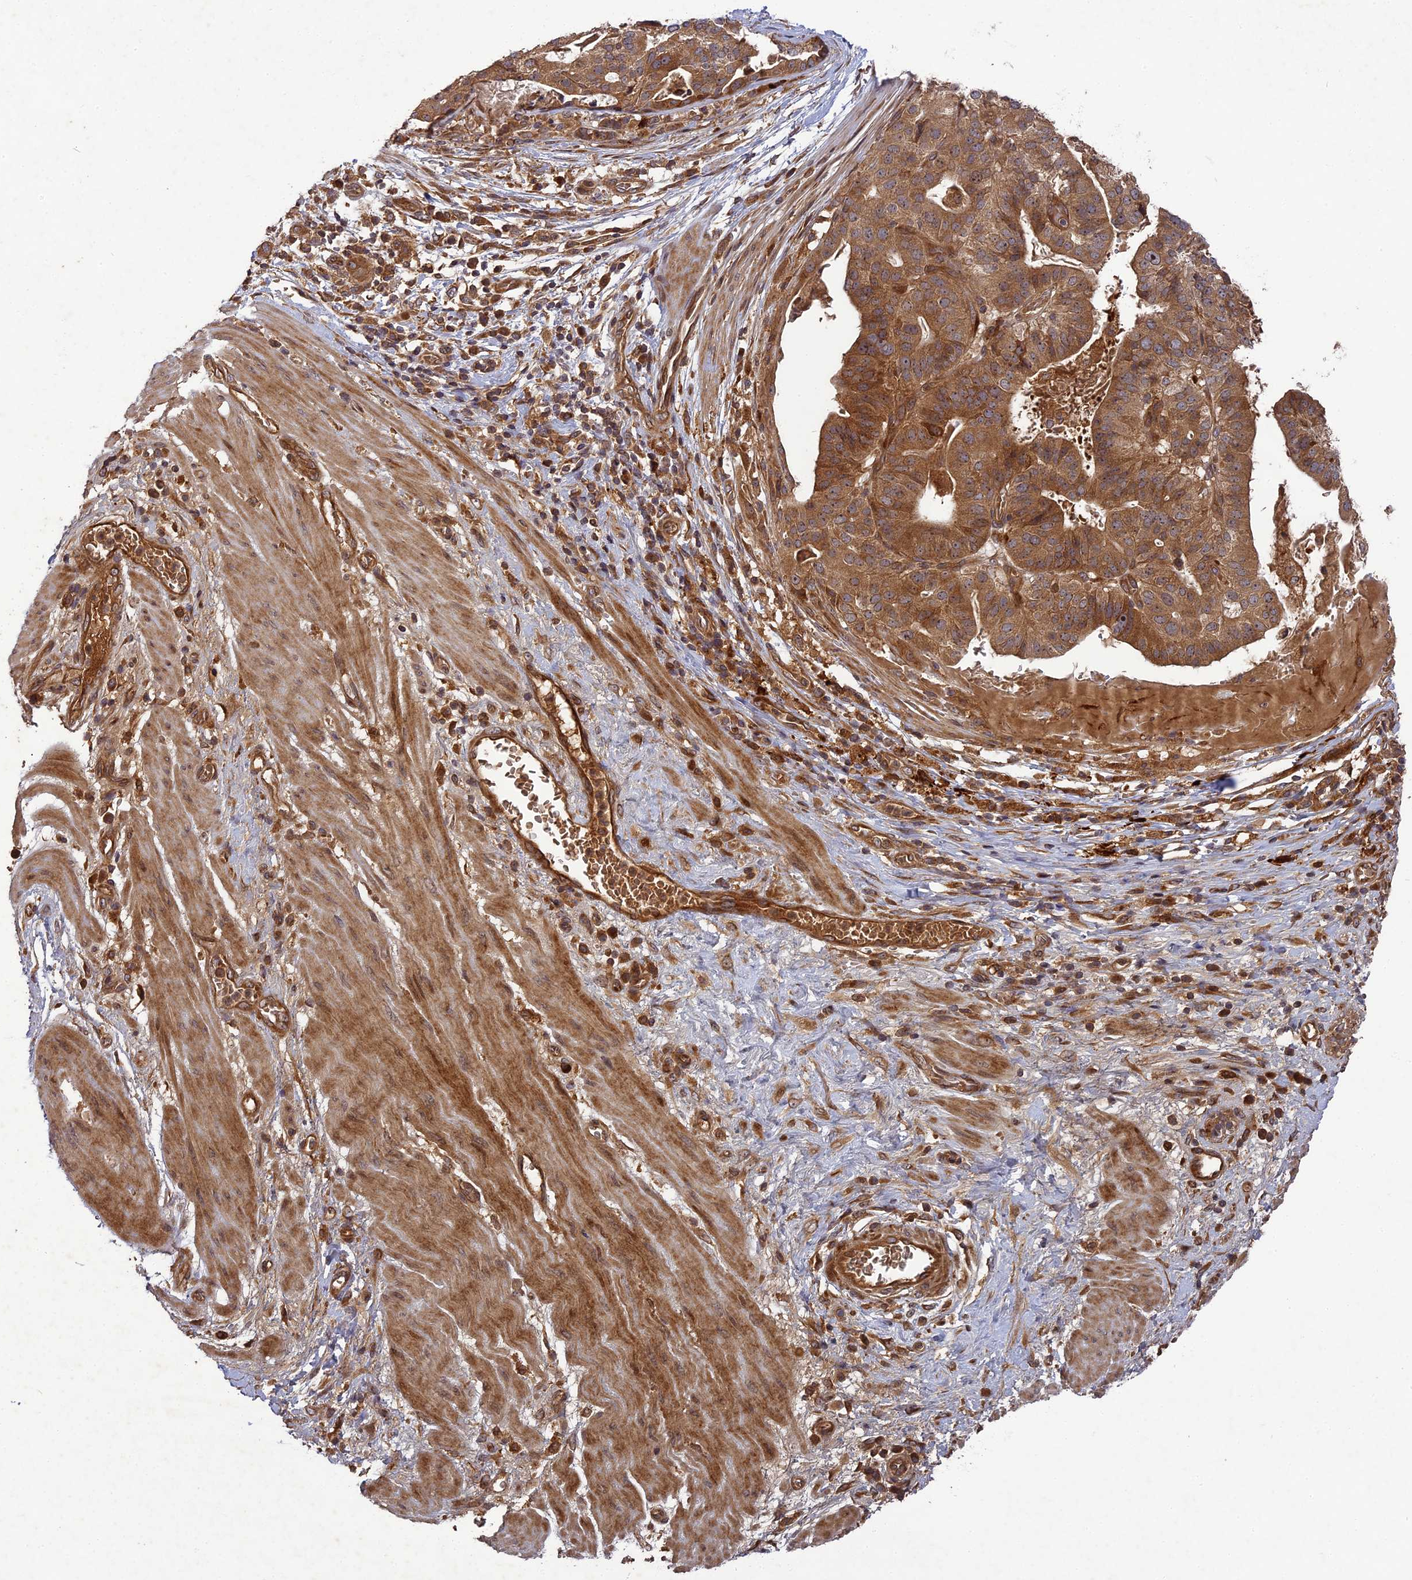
{"staining": {"intensity": "moderate", "quantity": ">75%", "location": "cytoplasmic/membranous"}, "tissue": "stomach cancer", "cell_type": "Tumor cells", "image_type": "cancer", "snomed": [{"axis": "morphology", "description": "Adenocarcinoma, NOS"}, {"axis": "topography", "description": "Stomach"}], "caption": "Moderate cytoplasmic/membranous positivity for a protein is seen in about >75% of tumor cells of adenocarcinoma (stomach) using immunohistochemistry.", "gene": "TMUB2", "patient": {"sex": "male", "age": 48}}